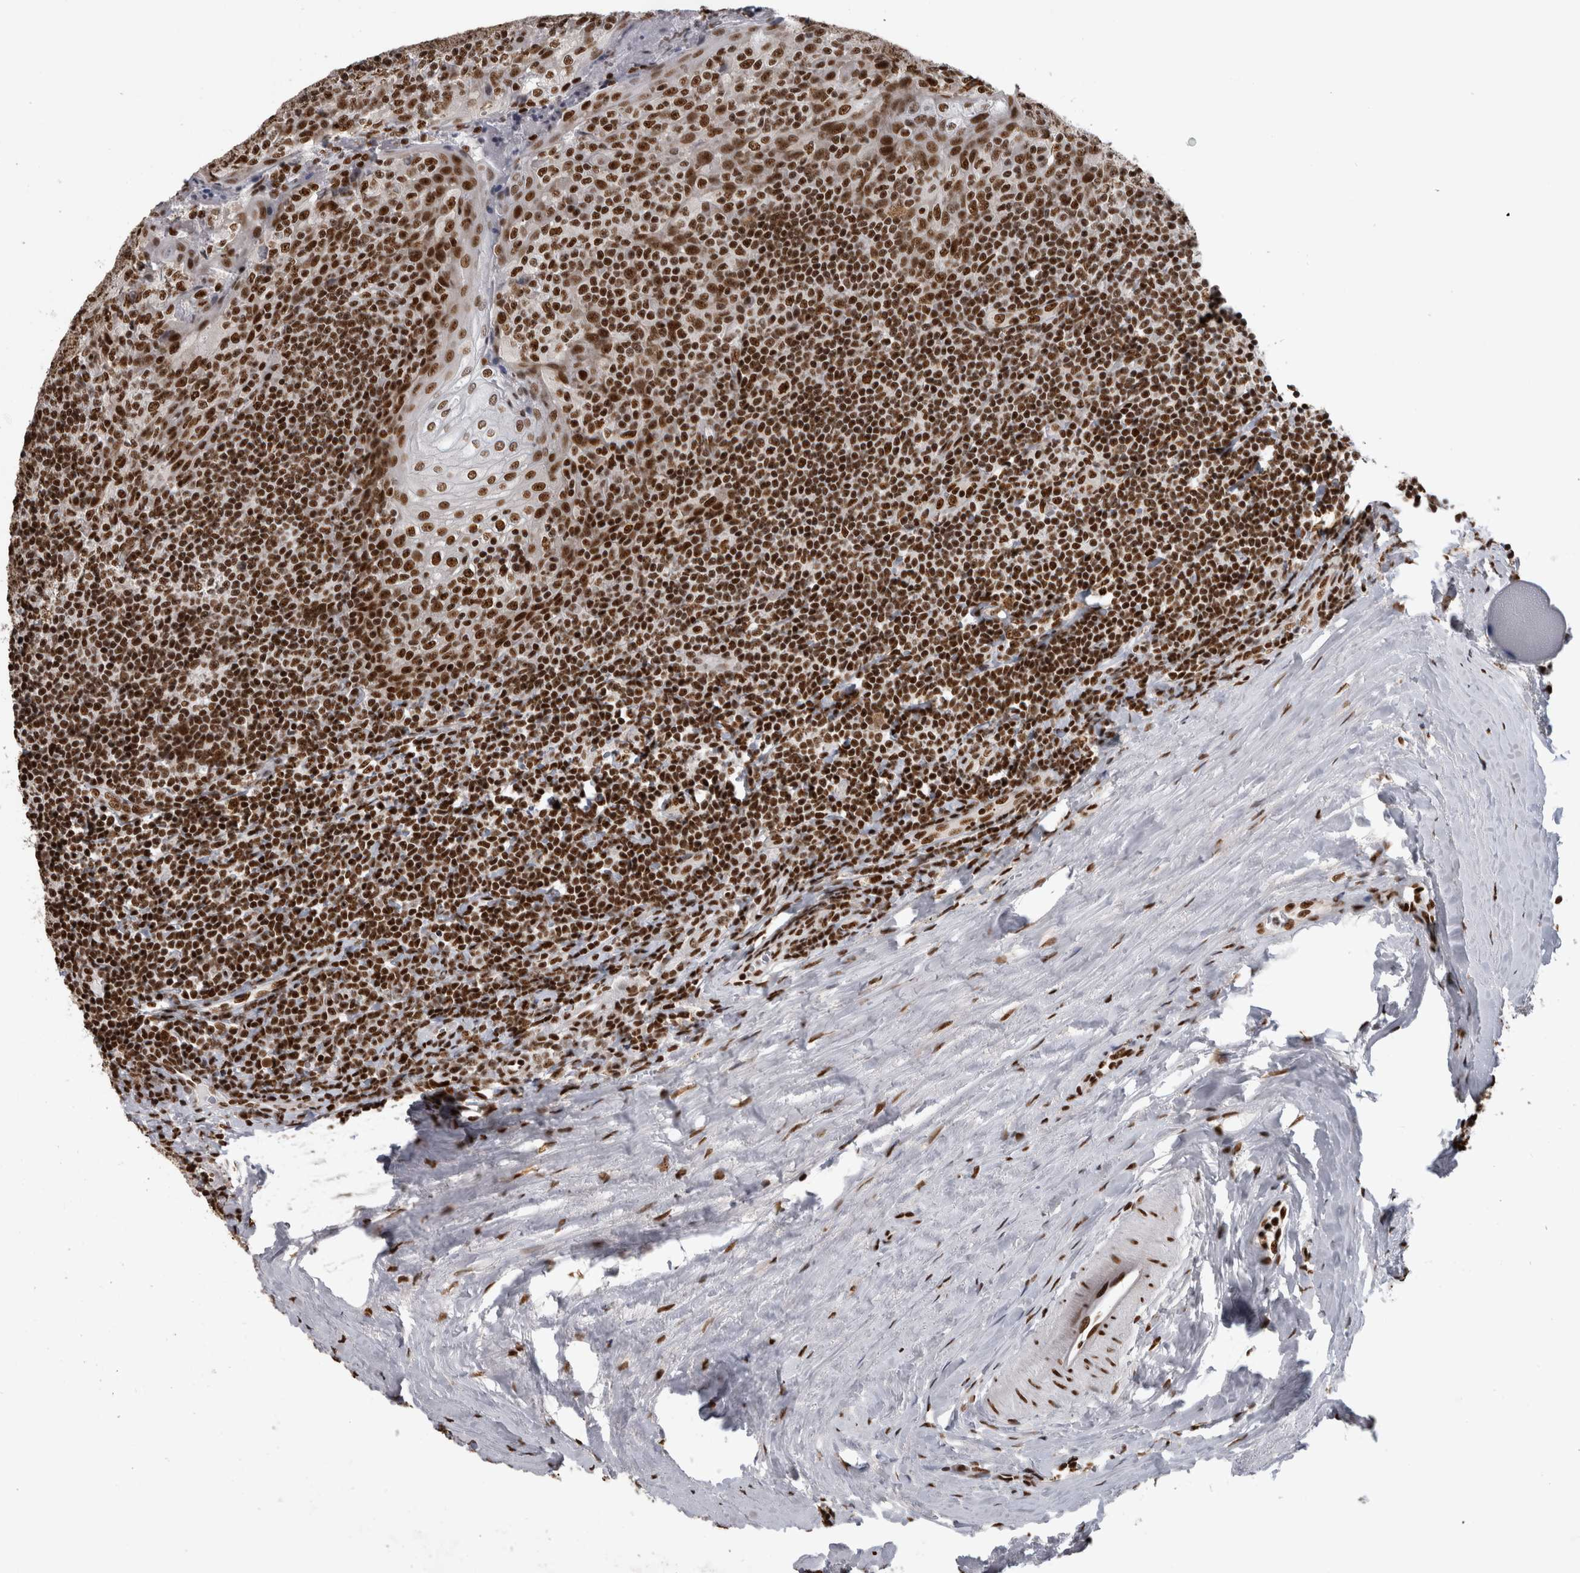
{"staining": {"intensity": "strong", "quantity": ">75%", "location": "nuclear"}, "tissue": "tonsil", "cell_type": "Germinal center cells", "image_type": "normal", "snomed": [{"axis": "morphology", "description": "Normal tissue, NOS"}, {"axis": "topography", "description": "Tonsil"}], "caption": "IHC histopathology image of normal tonsil: human tonsil stained using immunohistochemistry reveals high levels of strong protein expression localized specifically in the nuclear of germinal center cells, appearing as a nuclear brown color.", "gene": "ZSCAN2", "patient": {"sex": "male", "age": 27}}